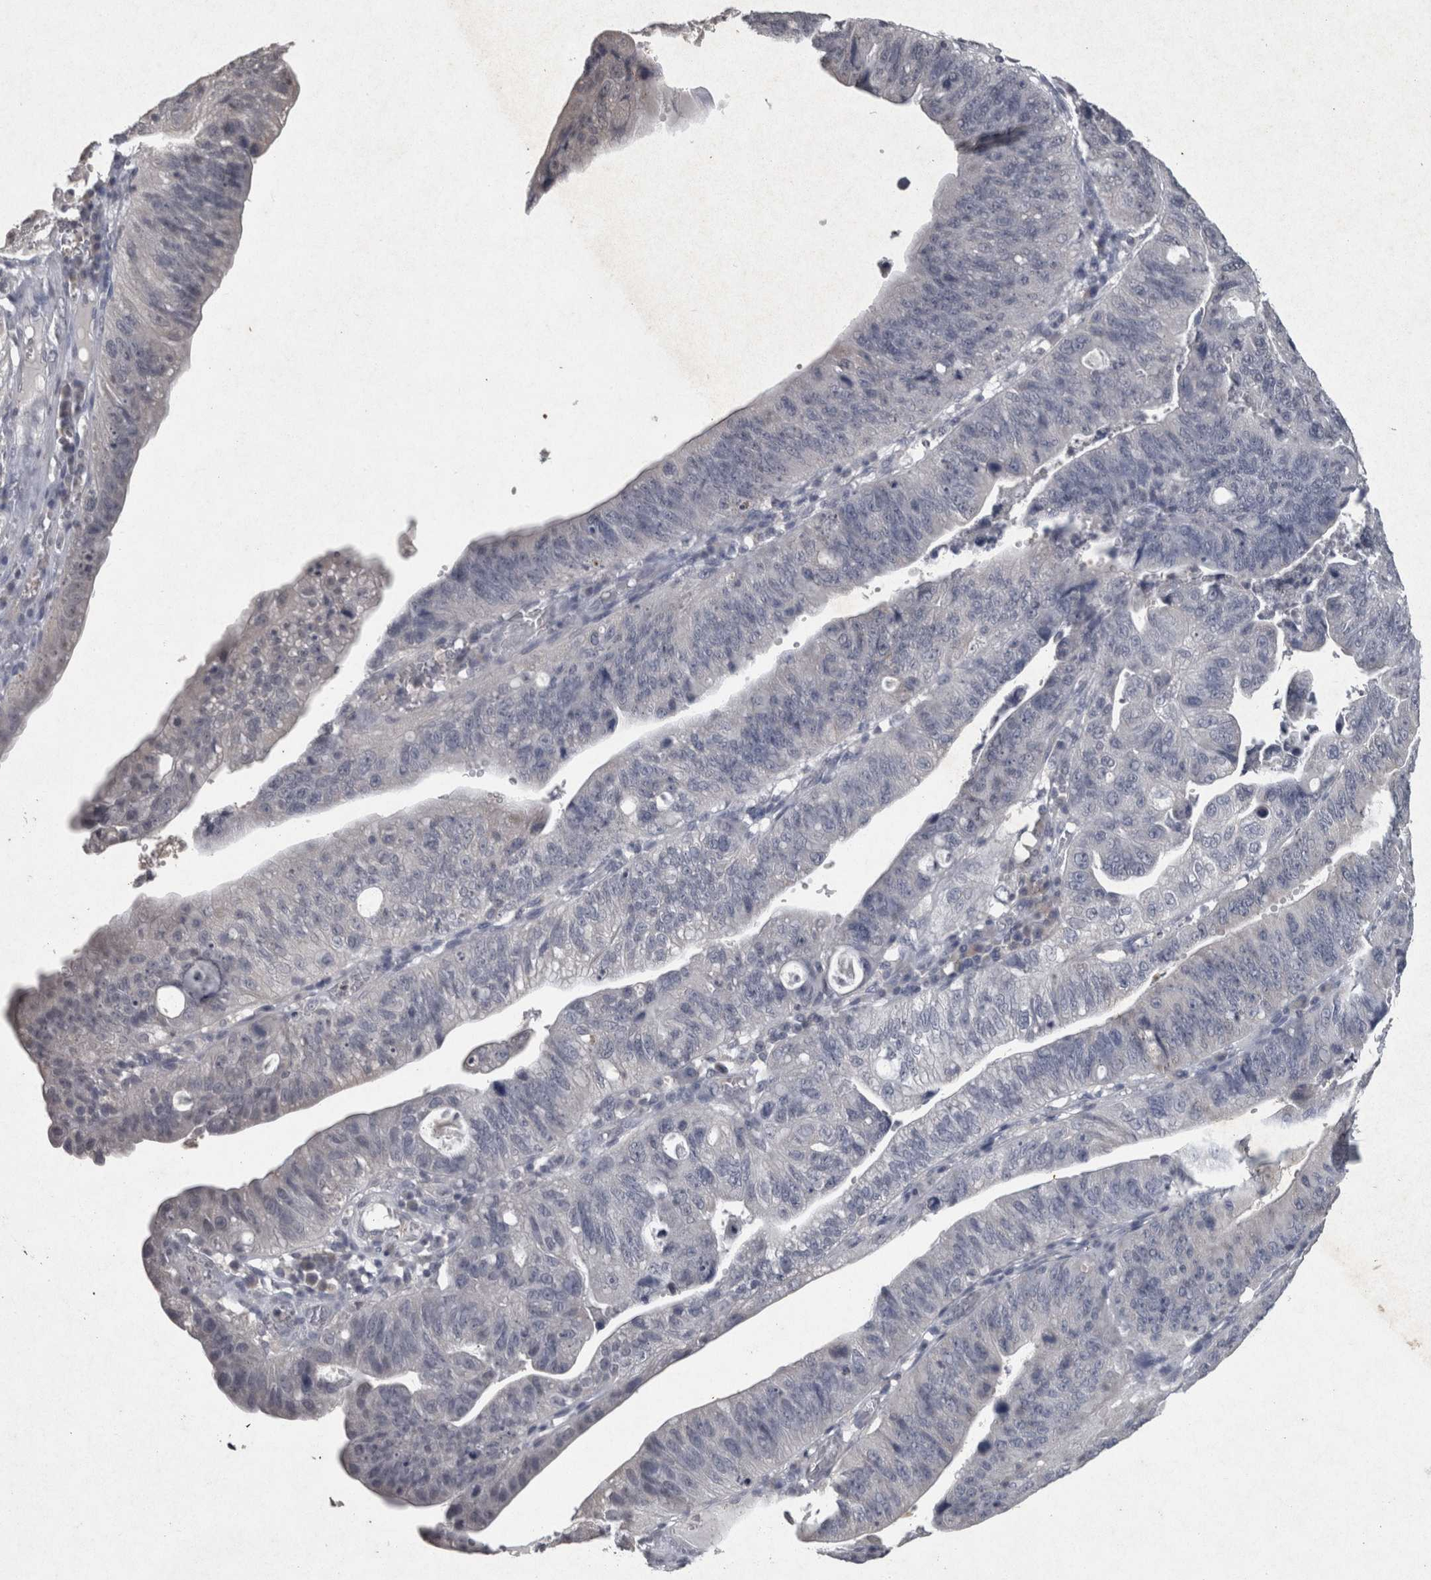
{"staining": {"intensity": "negative", "quantity": "none", "location": "none"}, "tissue": "stomach cancer", "cell_type": "Tumor cells", "image_type": "cancer", "snomed": [{"axis": "morphology", "description": "Adenocarcinoma, NOS"}, {"axis": "topography", "description": "Stomach"}], "caption": "This is an IHC image of human stomach adenocarcinoma. There is no expression in tumor cells.", "gene": "WNT7A", "patient": {"sex": "male", "age": 59}}